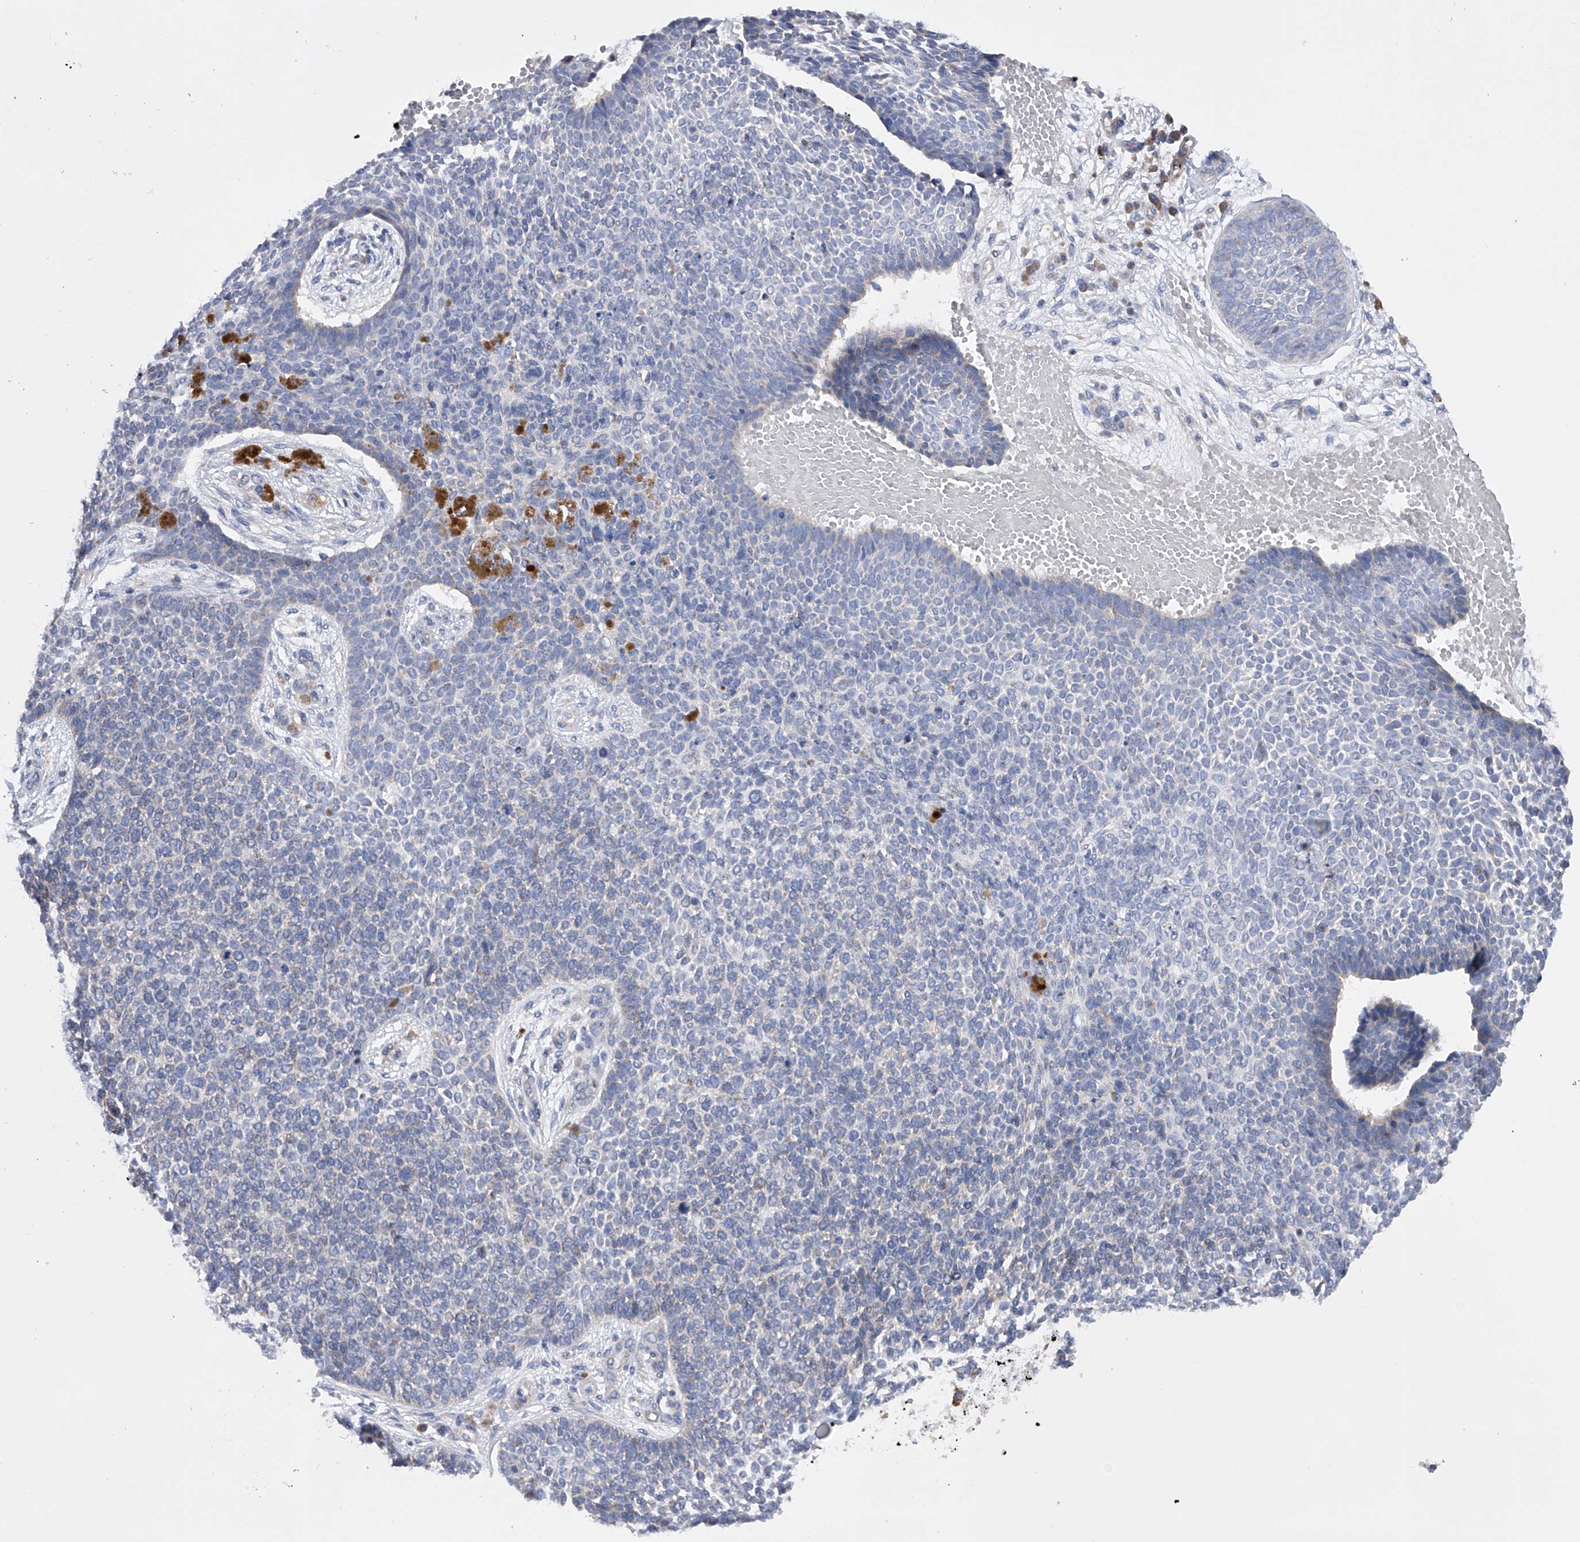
{"staining": {"intensity": "negative", "quantity": "none", "location": "none"}, "tissue": "skin cancer", "cell_type": "Tumor cells", "image_type": "cancer", "snomed": [{"axis": "morphology", "description": "Basal cell carcinoma"}, {"axis": "topography", "description": "Skin"}], "caption": "There is no significant positivity in tumor cells of basal cell carcinoma (skin).", "gene": "MLYCD", "patient": {"sex": "female", "age": 84}}